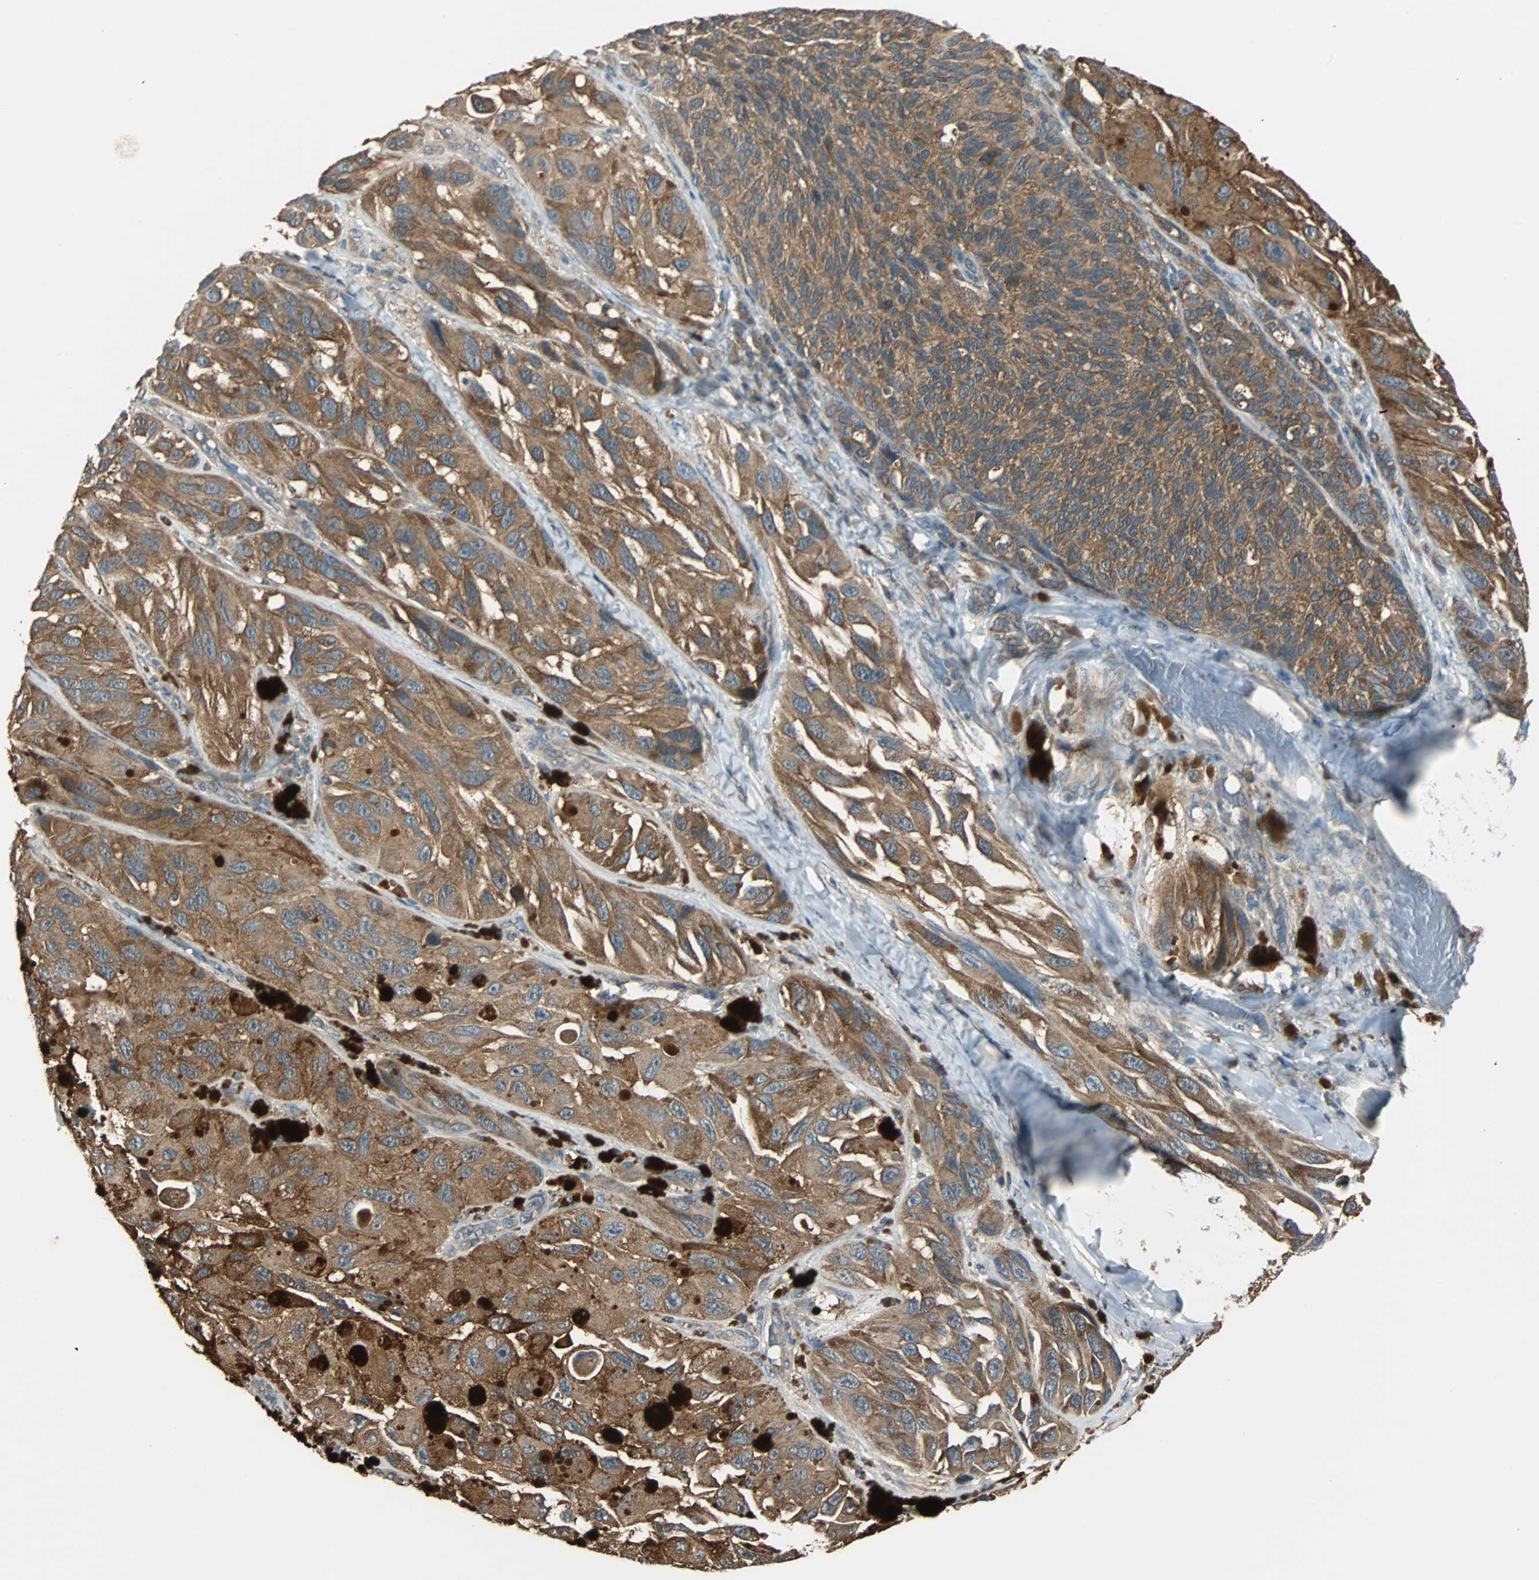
{"staining": {"intensity": "strong", "quantity": ">75%", "location": "cytoplasmic/membranous"}, "tissue": "melanoma", "cell_type": "Tumor cells", "image_type": "cancer", "snomed": [{"axis": "morphology", "description": "Malignant melanoma, NOS"}, {"axis": "topography", "description": "Skin"}], "caption": "DAB (3,3'-diaminobenzidine) immunohistochemical staining of human malignant melanoma displays strong cytoplasmic/membranous protein positivity in about >75% of tumor cells.", "gene": "ABHD2", "patient": {"sex": "female", "age": 73}}